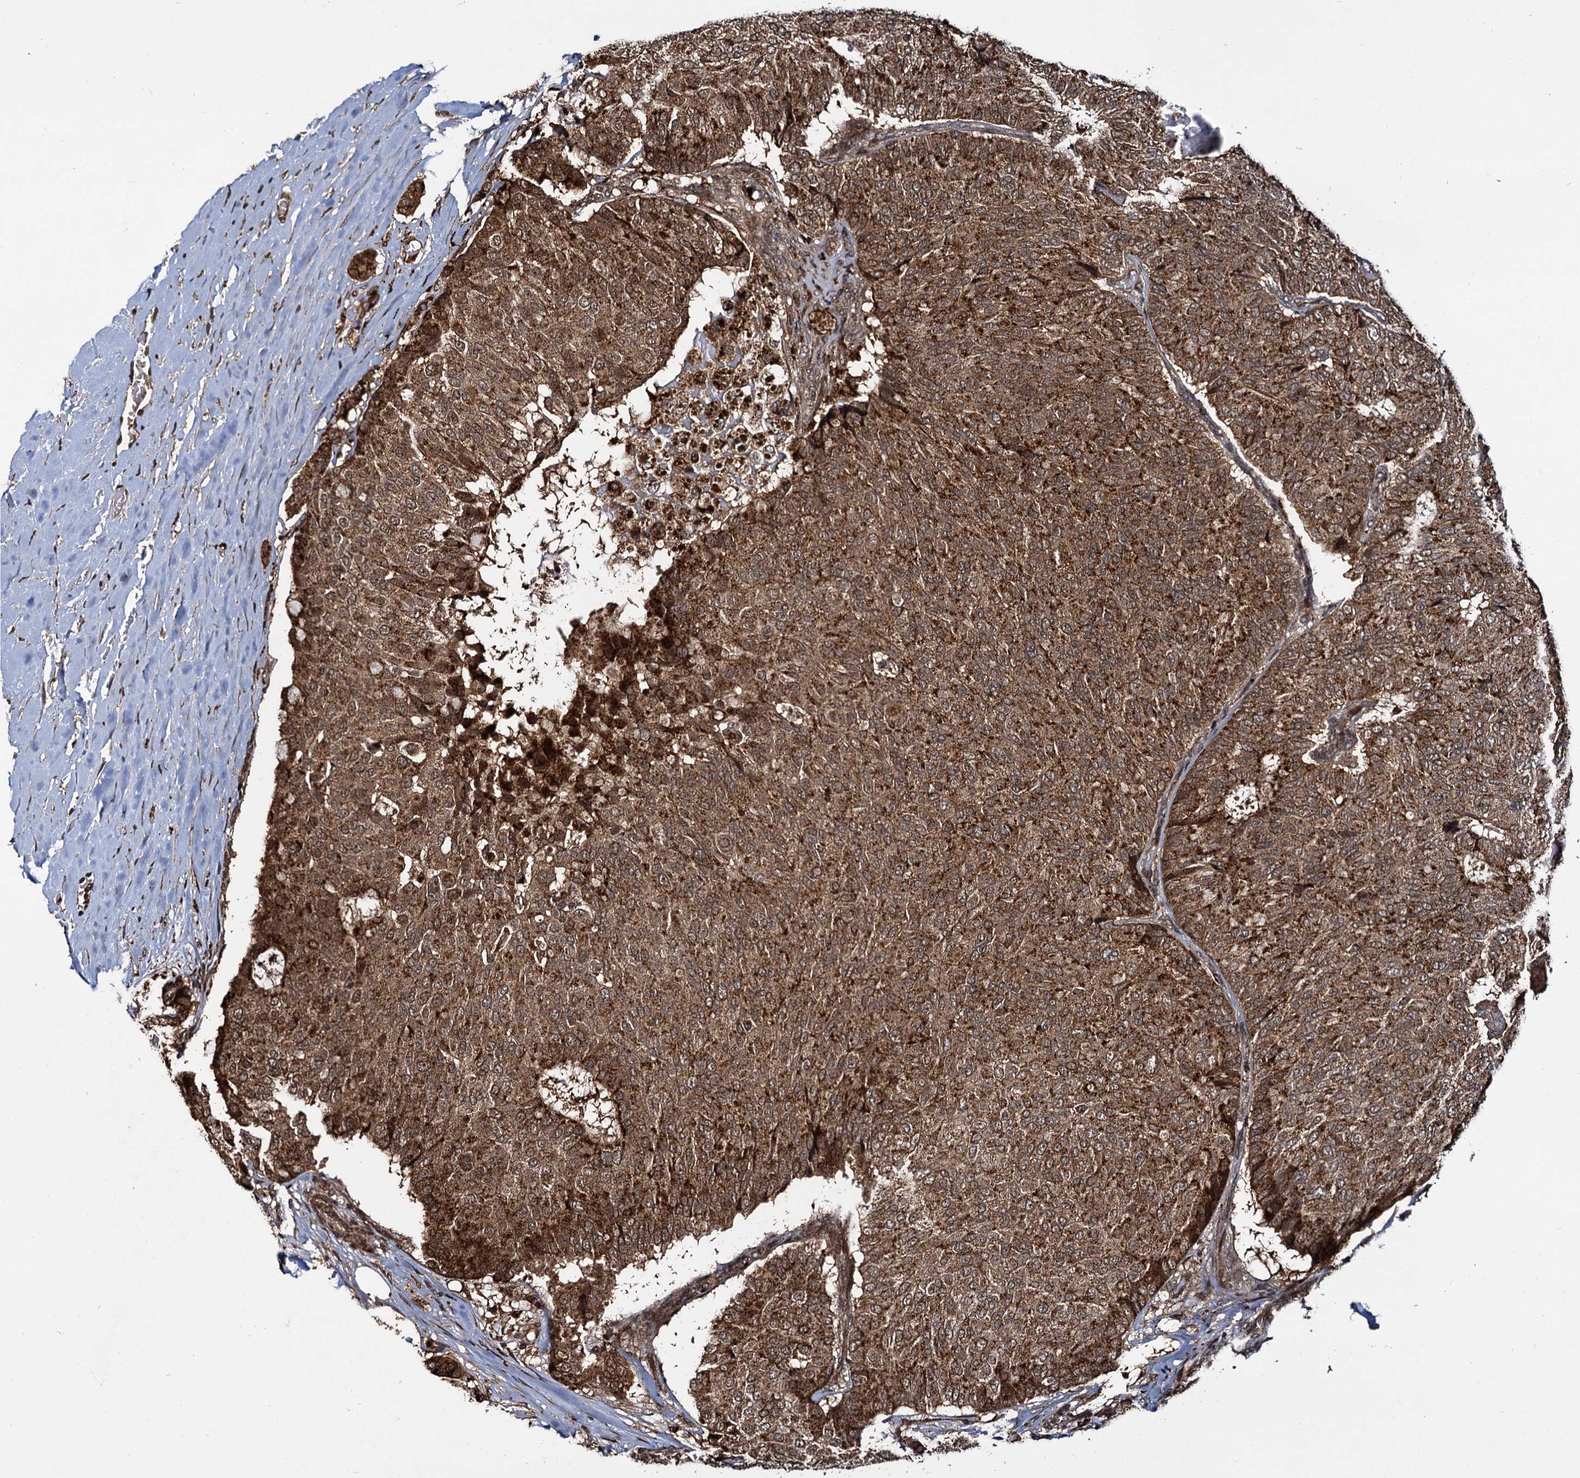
{"staining": {"intensity": "moderate", "quantity": ">75%", "location": "cytoplasmic/membranous"}, "tissue": "breast cancer", "cell_type": "Tumor cells", "image_type": "cancer", "snomed": [{"axis": "morphology", "description": "Duct carcinoma"}, {"axis": "topography", "description": "Breast"}], "caption": "Immunohistochemistry of breast invasive ductal carcinoma reveals medium levels of moderate cytoplasmic/membranous positivity in about >75% of tumor cells. Ihc stains the protein in brown and the nuclei are stained blue.", "gene": "CEP192", "patient": {"sex": "female", "age": 75}}